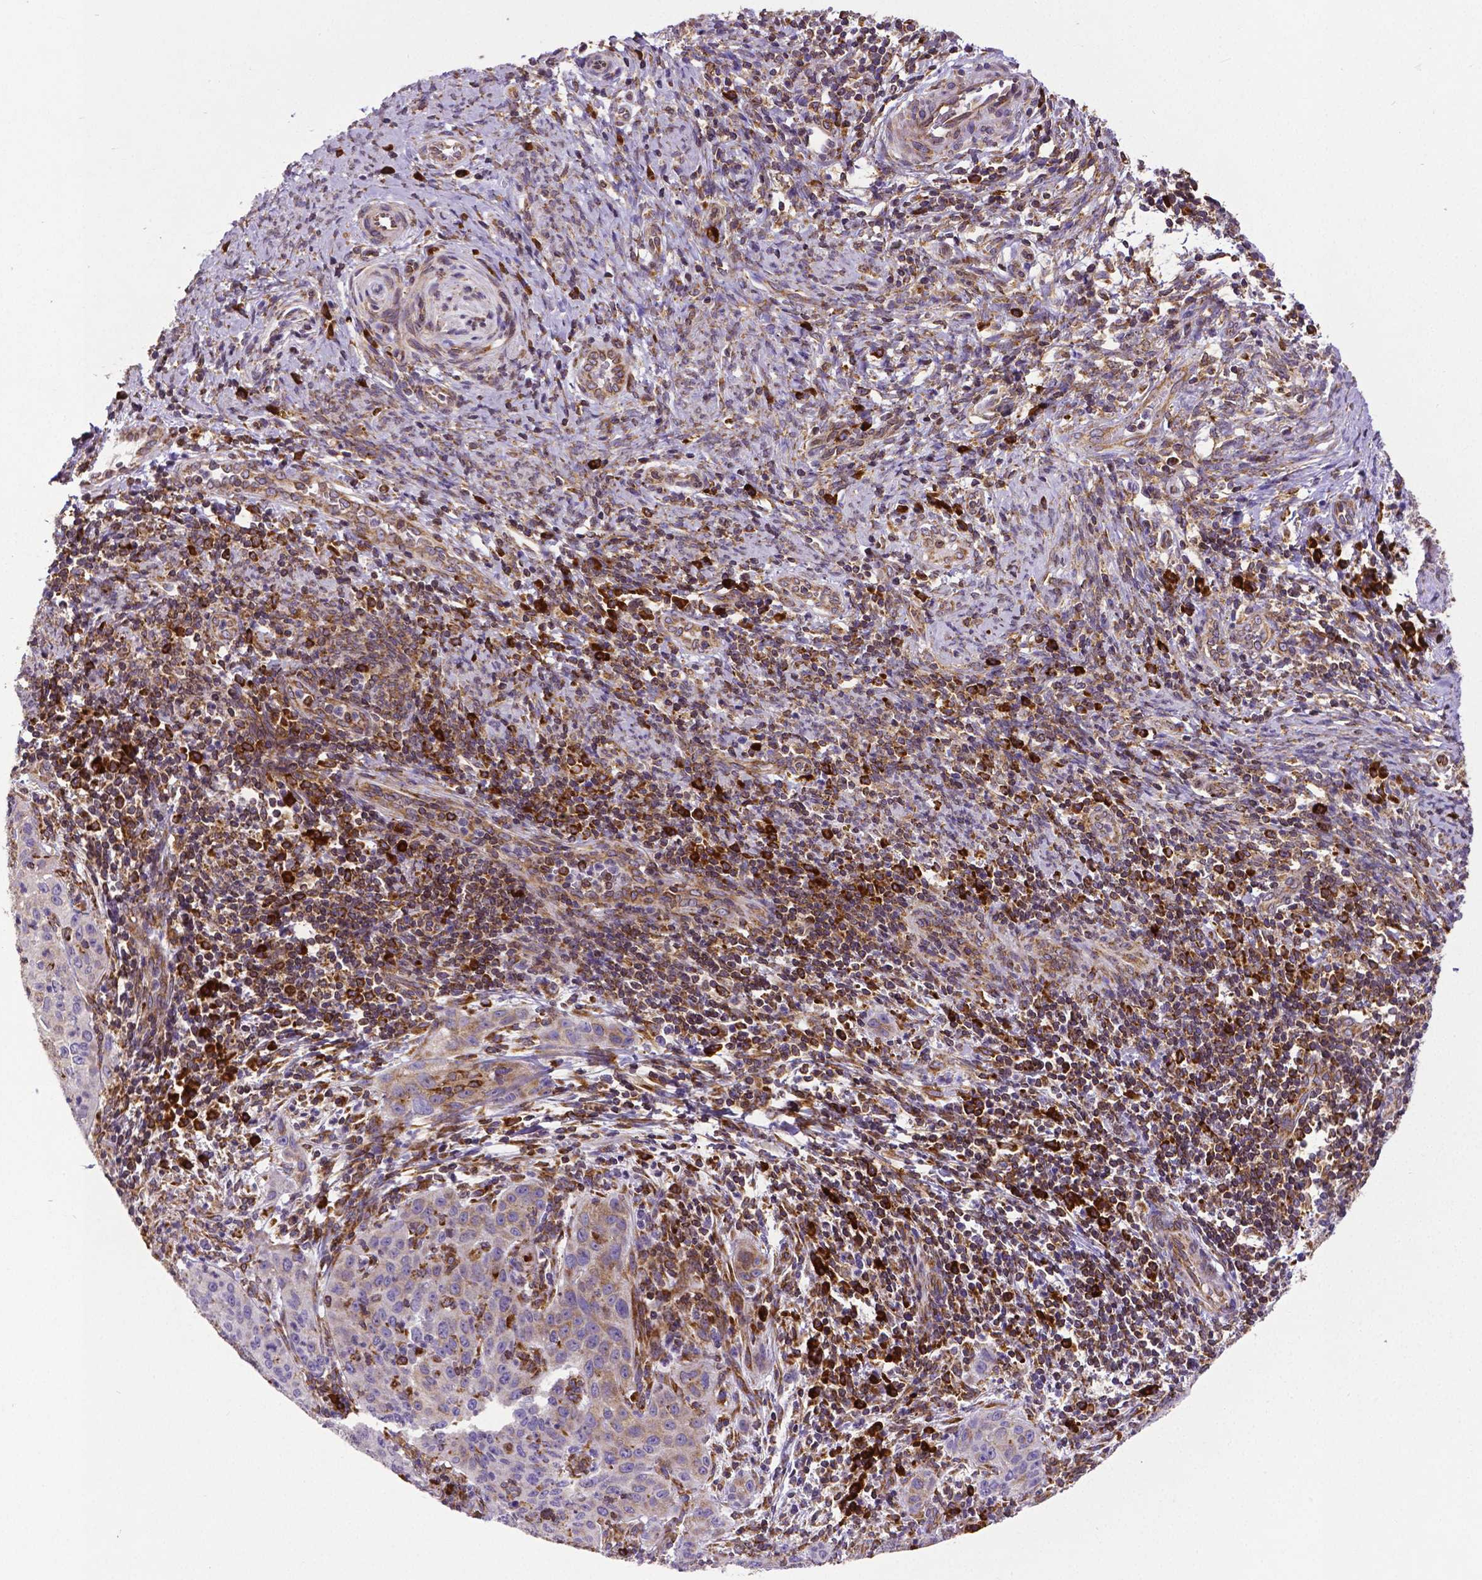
{"staining": {"intensity": "moderate", "quantity": "<25%", "location": "cytoplasmic/membranous"}, "tissue": "cervical cancer", "cell_type": "Tumor cells", "image_type": "cancer", "snomed": [{"axis": "morphology", "description": "Squamous cell carcinoma, NOS"}, {"axis": "topography", "description": "Cervix"}], "caption": "About <25% of tumor cells in human cervical cancer (squamous cell carcinoma) reveal moderate cytoplasmic/membranous protein expression as visualized by brown immunohistochemical staining.", "gene": "MTDH", "patient": {"sex": "female", "age": 30}}